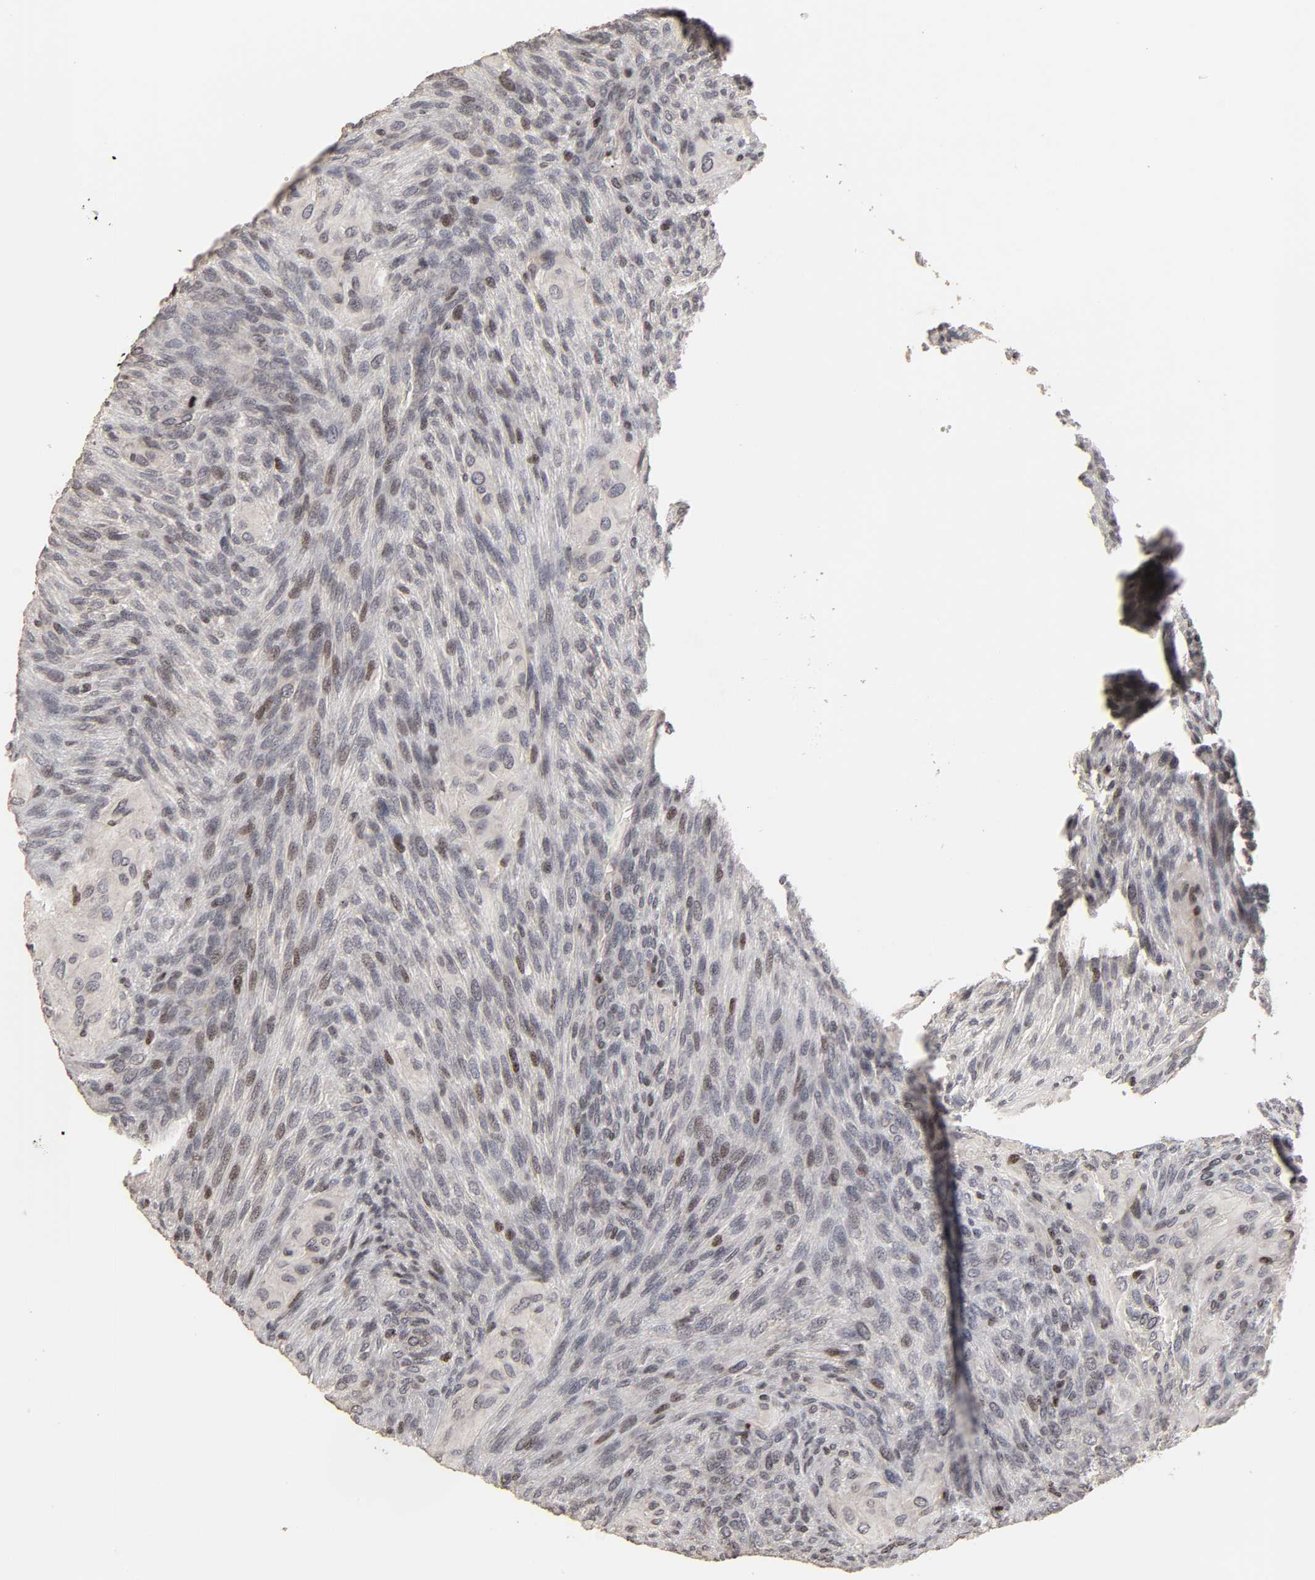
{"staining": {"intensity": "weak", "quantity": "<25%", "location": "nuclear"}, "tissue": "glioma", "cell_type": "Tumor cells", "image_type": "cancer", "snomed": [{"axis": "morphology", "description": "Glioma, malignant, High grade"}, {"axis": "topography", "description": "Cerebral cortex"}], "caption": "Immunohistochemistry (IHC) photomicrograph of human high-grade glioma (malignant) stained for a protein (brown), which displays no expression in tumor cells.", "gene": "ZNF473", "patient": {"sex": "female", "age": 55}}